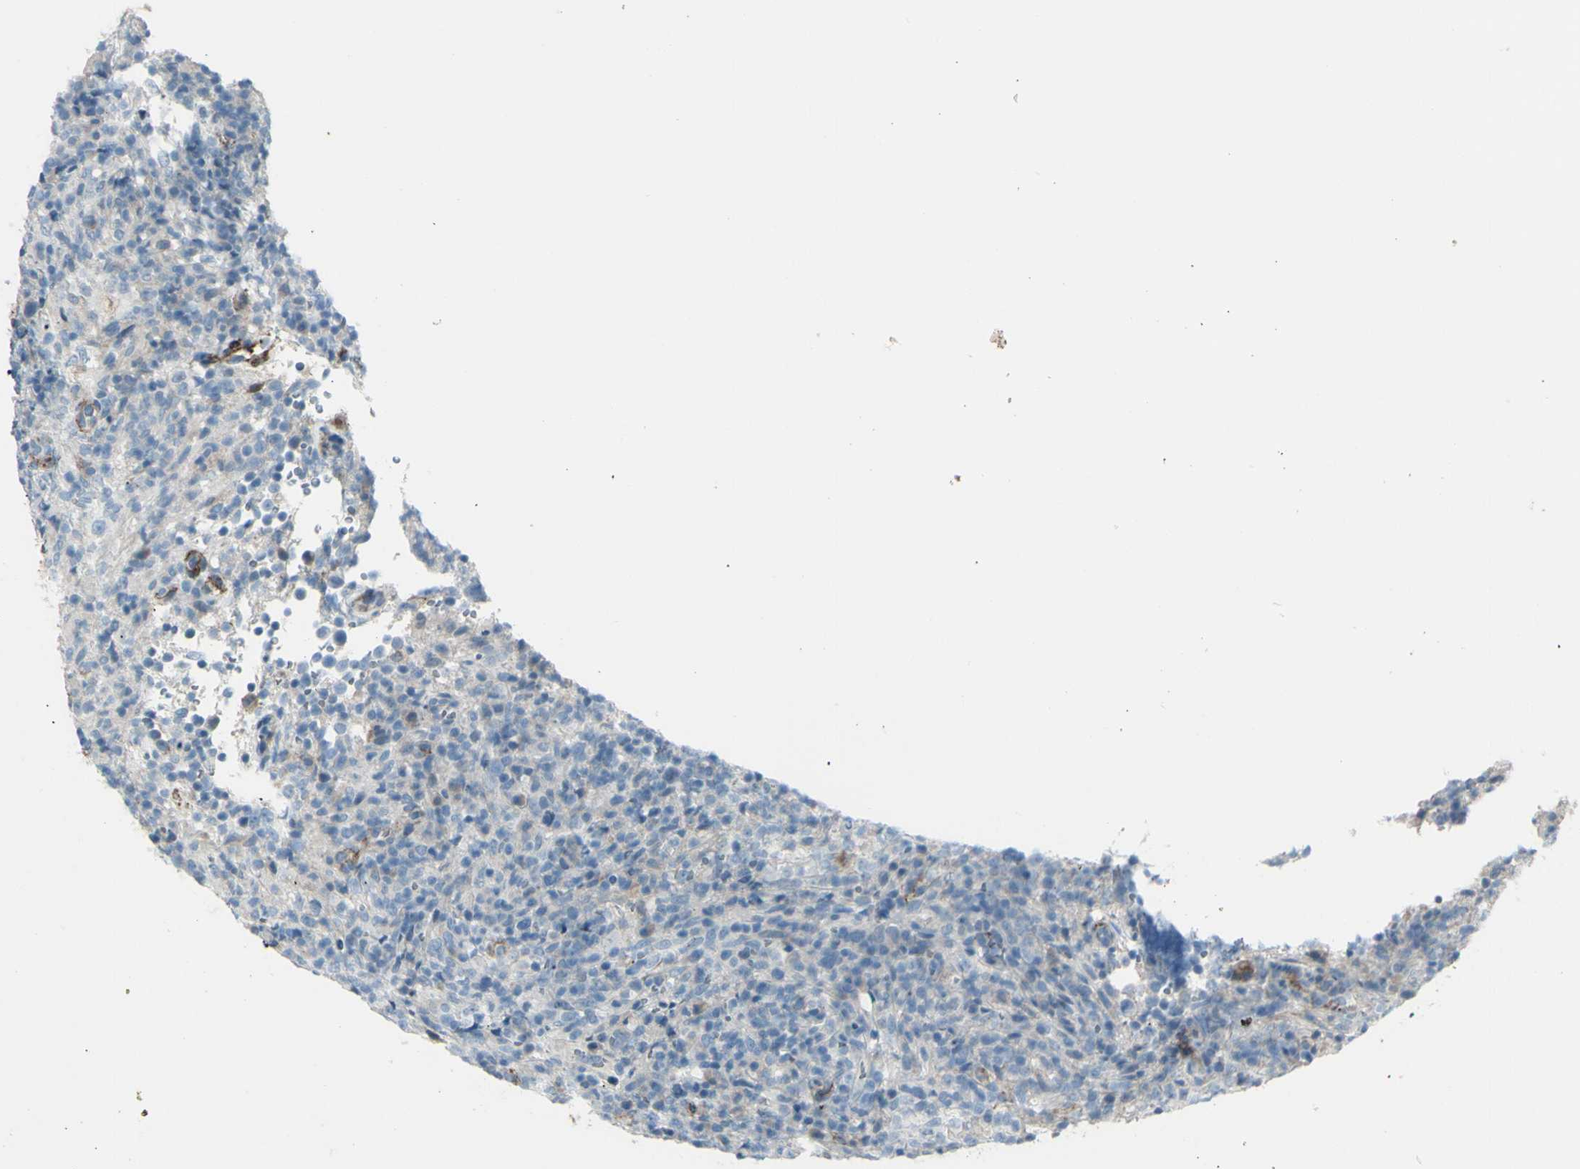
{"staining": {"intensity": "weak", "quantity": "<25%", "location": "cytoplasmic/membranous"}, "tissue": "lymphoma", "cell_type": "Tumor cells", "image_type": "cancer", "snomed": [{"axis": "morphology", "description": "Malignant lymphoma, non-Hodgkin's type, High grade"}, {"axis": "topography", "description": "Lymph node"}], "caption": "Protein analysis of lymphoma displays no significant staining in tumor cells.", "gene": "GPR34", "patient": {"sex": "female", "age": 76}}